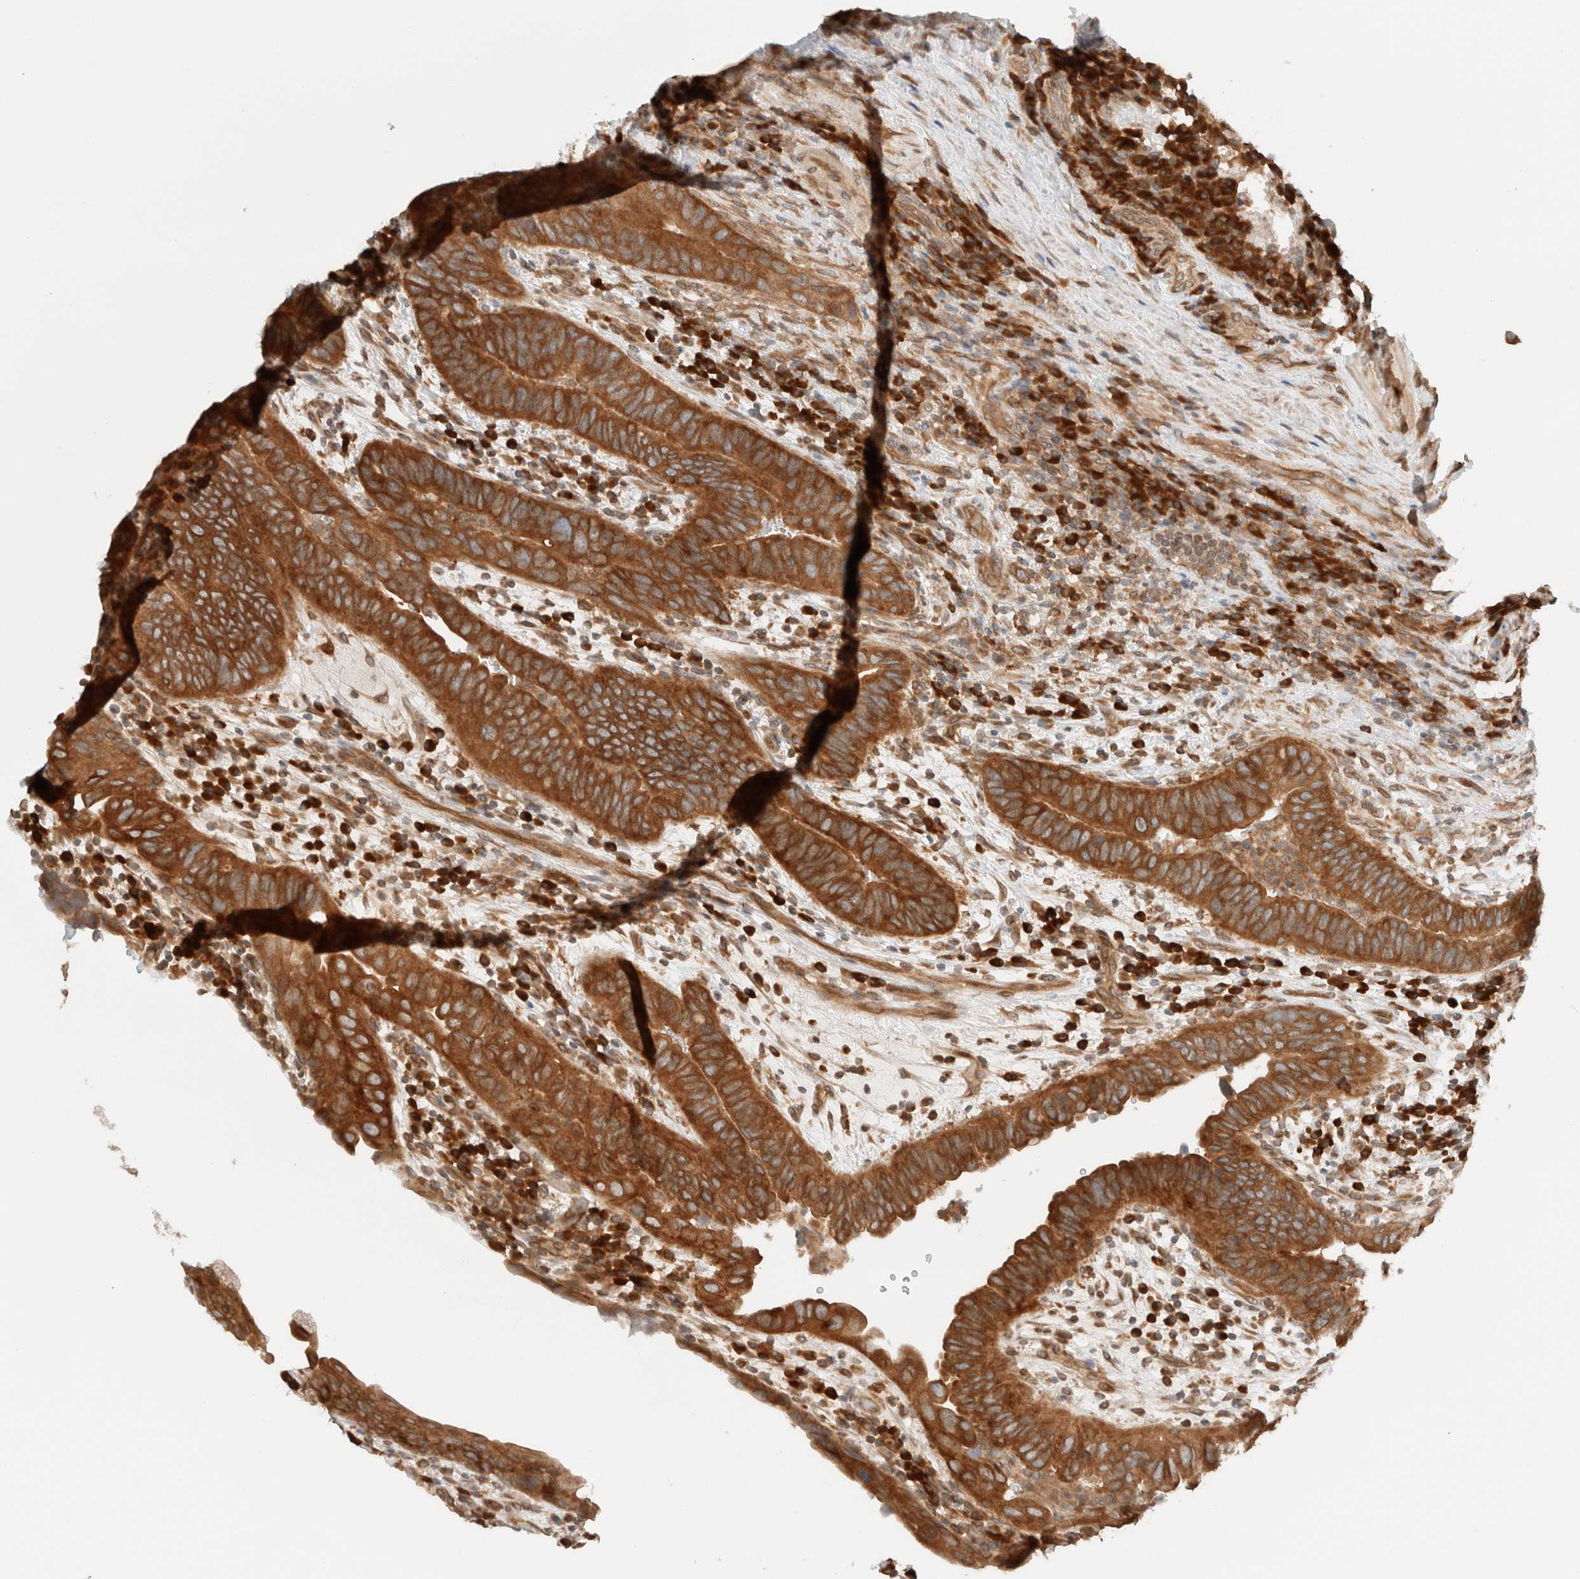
{"staining": {"intensity": "strong", "quantity": ">75%", "location": "cytoplasmic/membranous"}, "tissue": "urothelial cancer", "cell_type": "Tumor cells", "image_type": "cancer", "snomed": [{"axis": "morphology", "description": "Urothelial carcinoma, High grade"}, {"axis": "topography", "description": "Urinary bladder"}], "caption": "Immunohistochemical staining of urothelial cancer displays strong cytoplasmic/membranous protein staining in about >75% of tumor cells. (Stains: DAB in brown, nuclei in blue, Microscopy: brightfield microscopy at high magnification).", "gene": "ARFGEF2", "patient": {"sex": "female", "age": 82}}